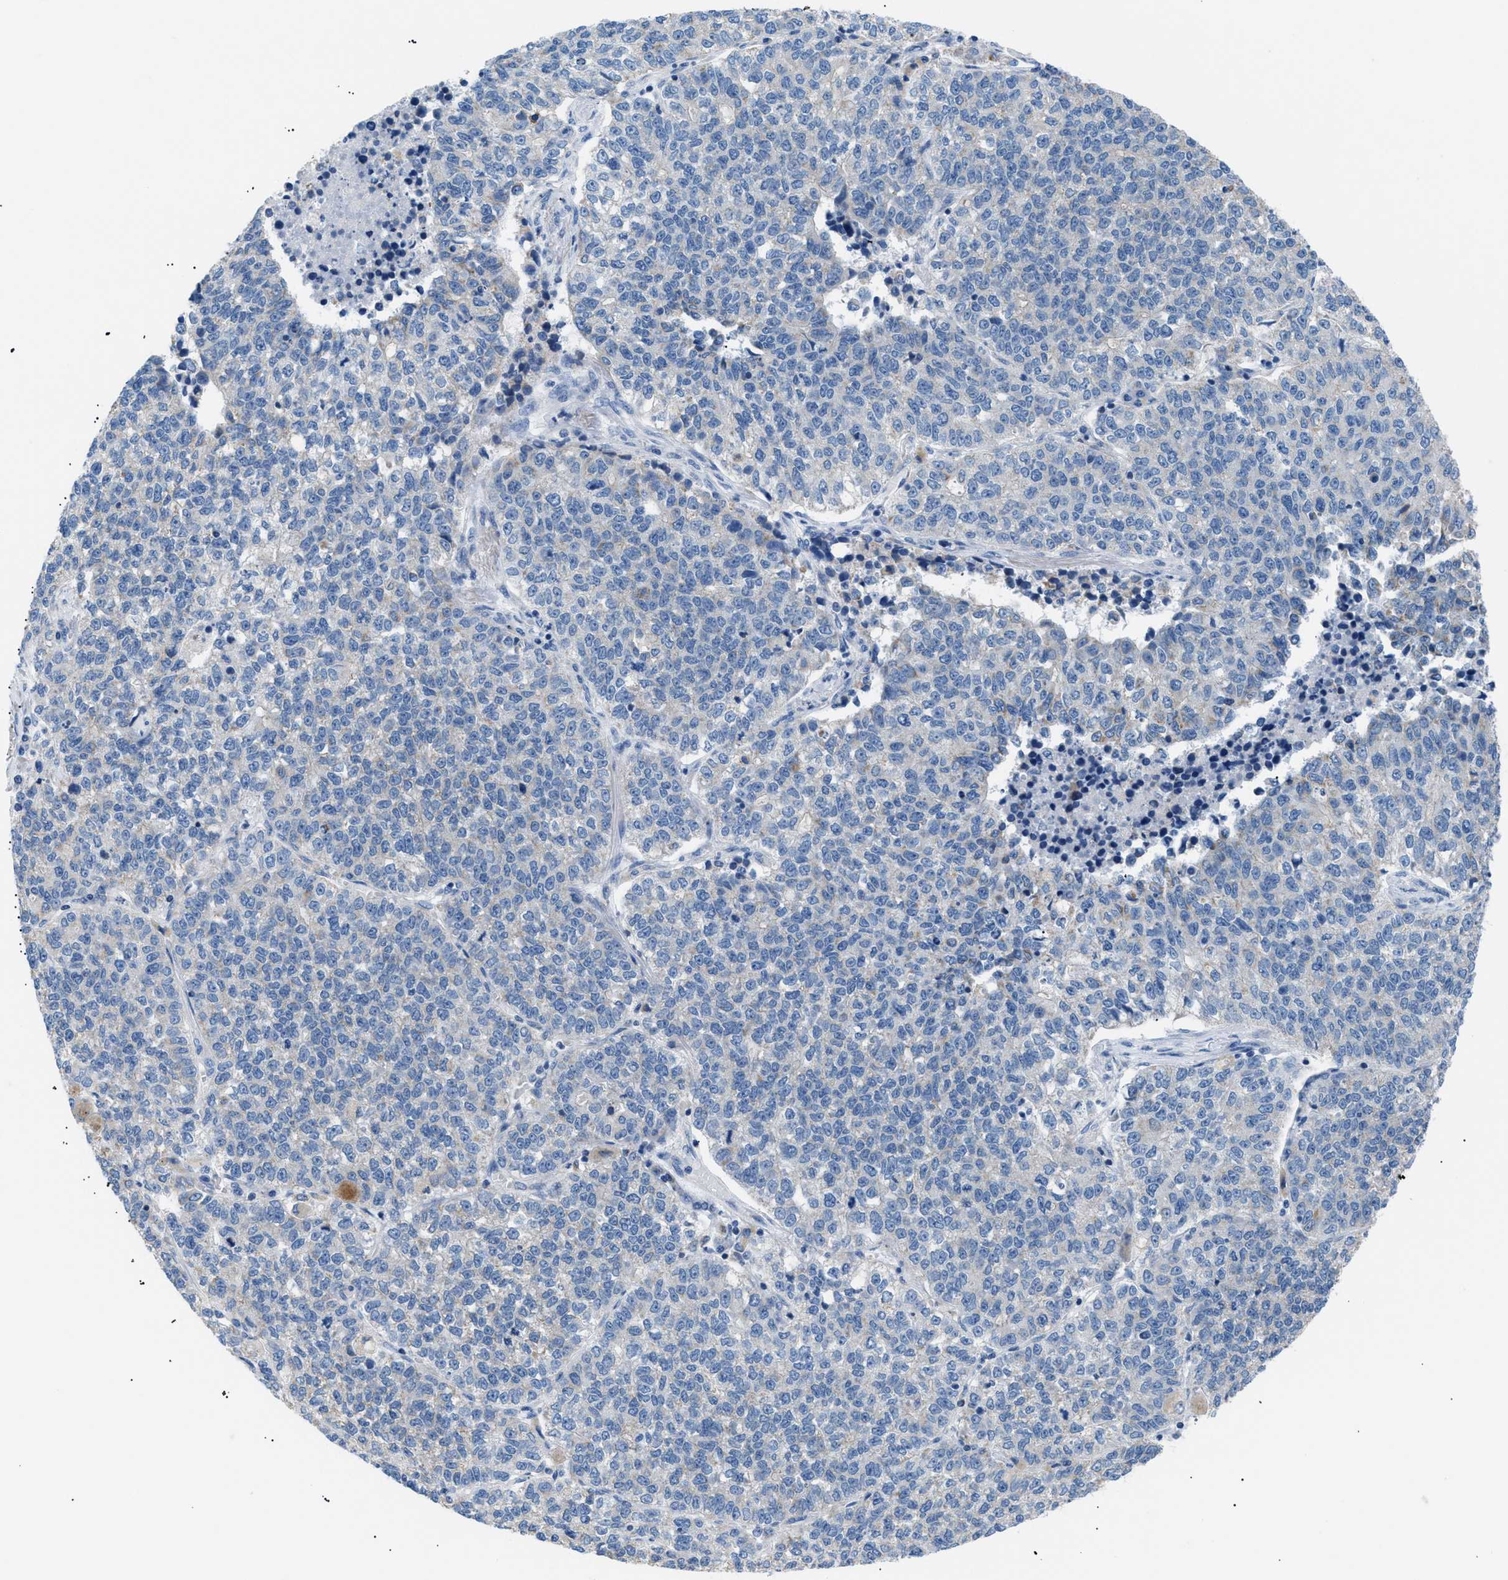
{"staining": {"intensity": "negative", "quantity": "none", "location": "none"}, "tissue": "lung cancer", "cell_type": "Tumor cells", "image_type": "cancer", "snomed": [{"axis": "morphology", "description": "Adenocarcinoma, NOS"}, {"axis": "topography", "description": "Lung"}], "caption": "Immunohistochemistry photomicrograph of neoplastic tissue: lung cancer stained with DAB exhibits no significant protein staining in tumor cells. (DAB immunohistochemistry visualized using brightfield microscopy, high magnification).", "gene": "ILDR1", "patient": {"sex": "male", "age": 49}}